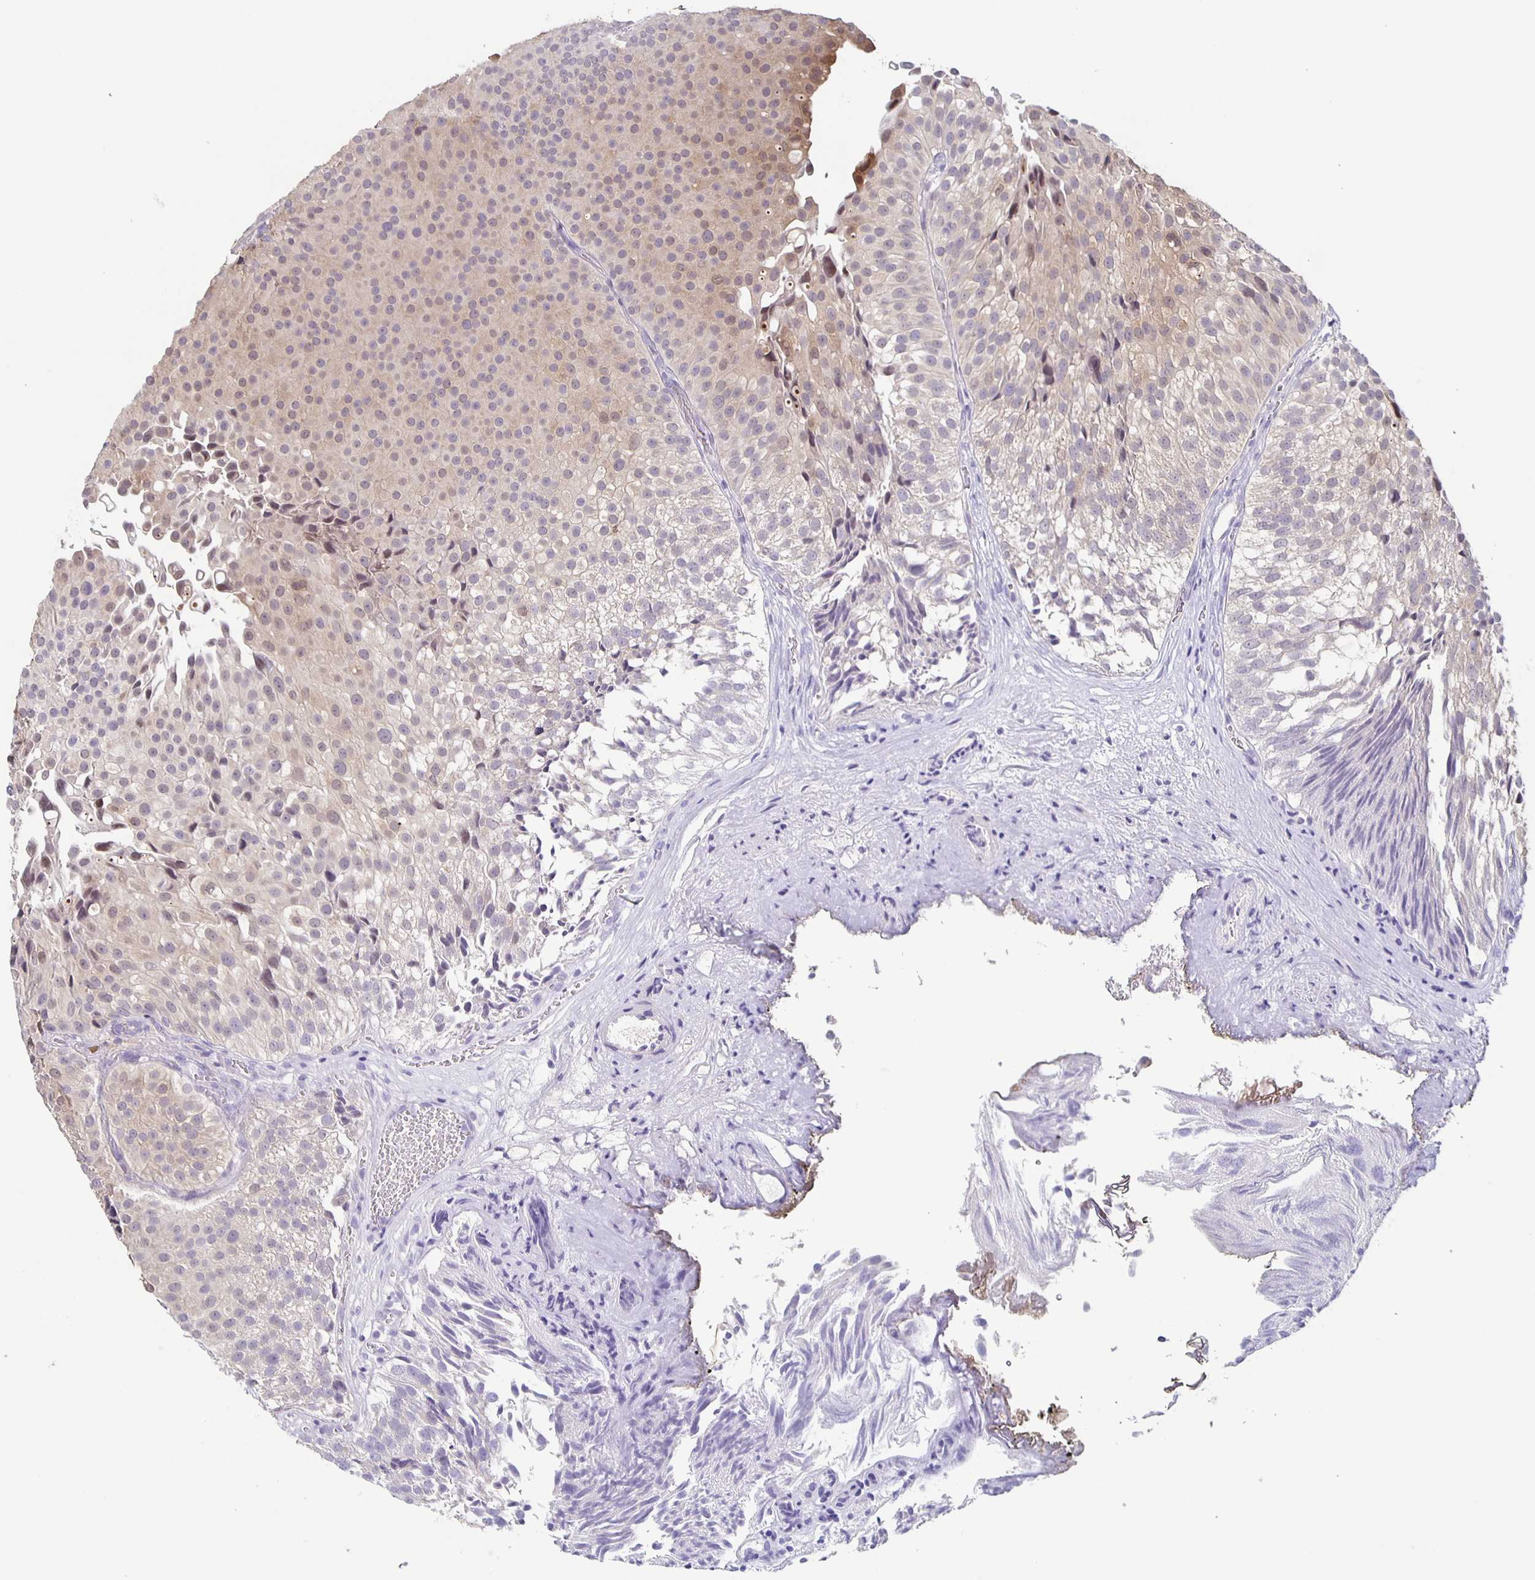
{"staining": {"intensity": "moderate", "quantity": "<25%", "location": "cytoplasmic/membranous,nuclear"}, "tissue": "urothelial cancer", "cell_type": "Tumor cells", "image_type": "cancer", "snomed": [{"axis": "morphology", "description": "Urothelial carcinoma, Low grade"}, {"axis": "topography", "description": "Urinary bladder"}], "caption": "IHC (DAB (3,3'-diaminobenzidine)) staining of human urothelial carcinoma (low-grade) displays moderate cytoplasmic/membranous and nuclear protein expression in about <25% of tumor cells.", "gene": "CARNS1", "patient": {"sex": "male", "age": 80}}